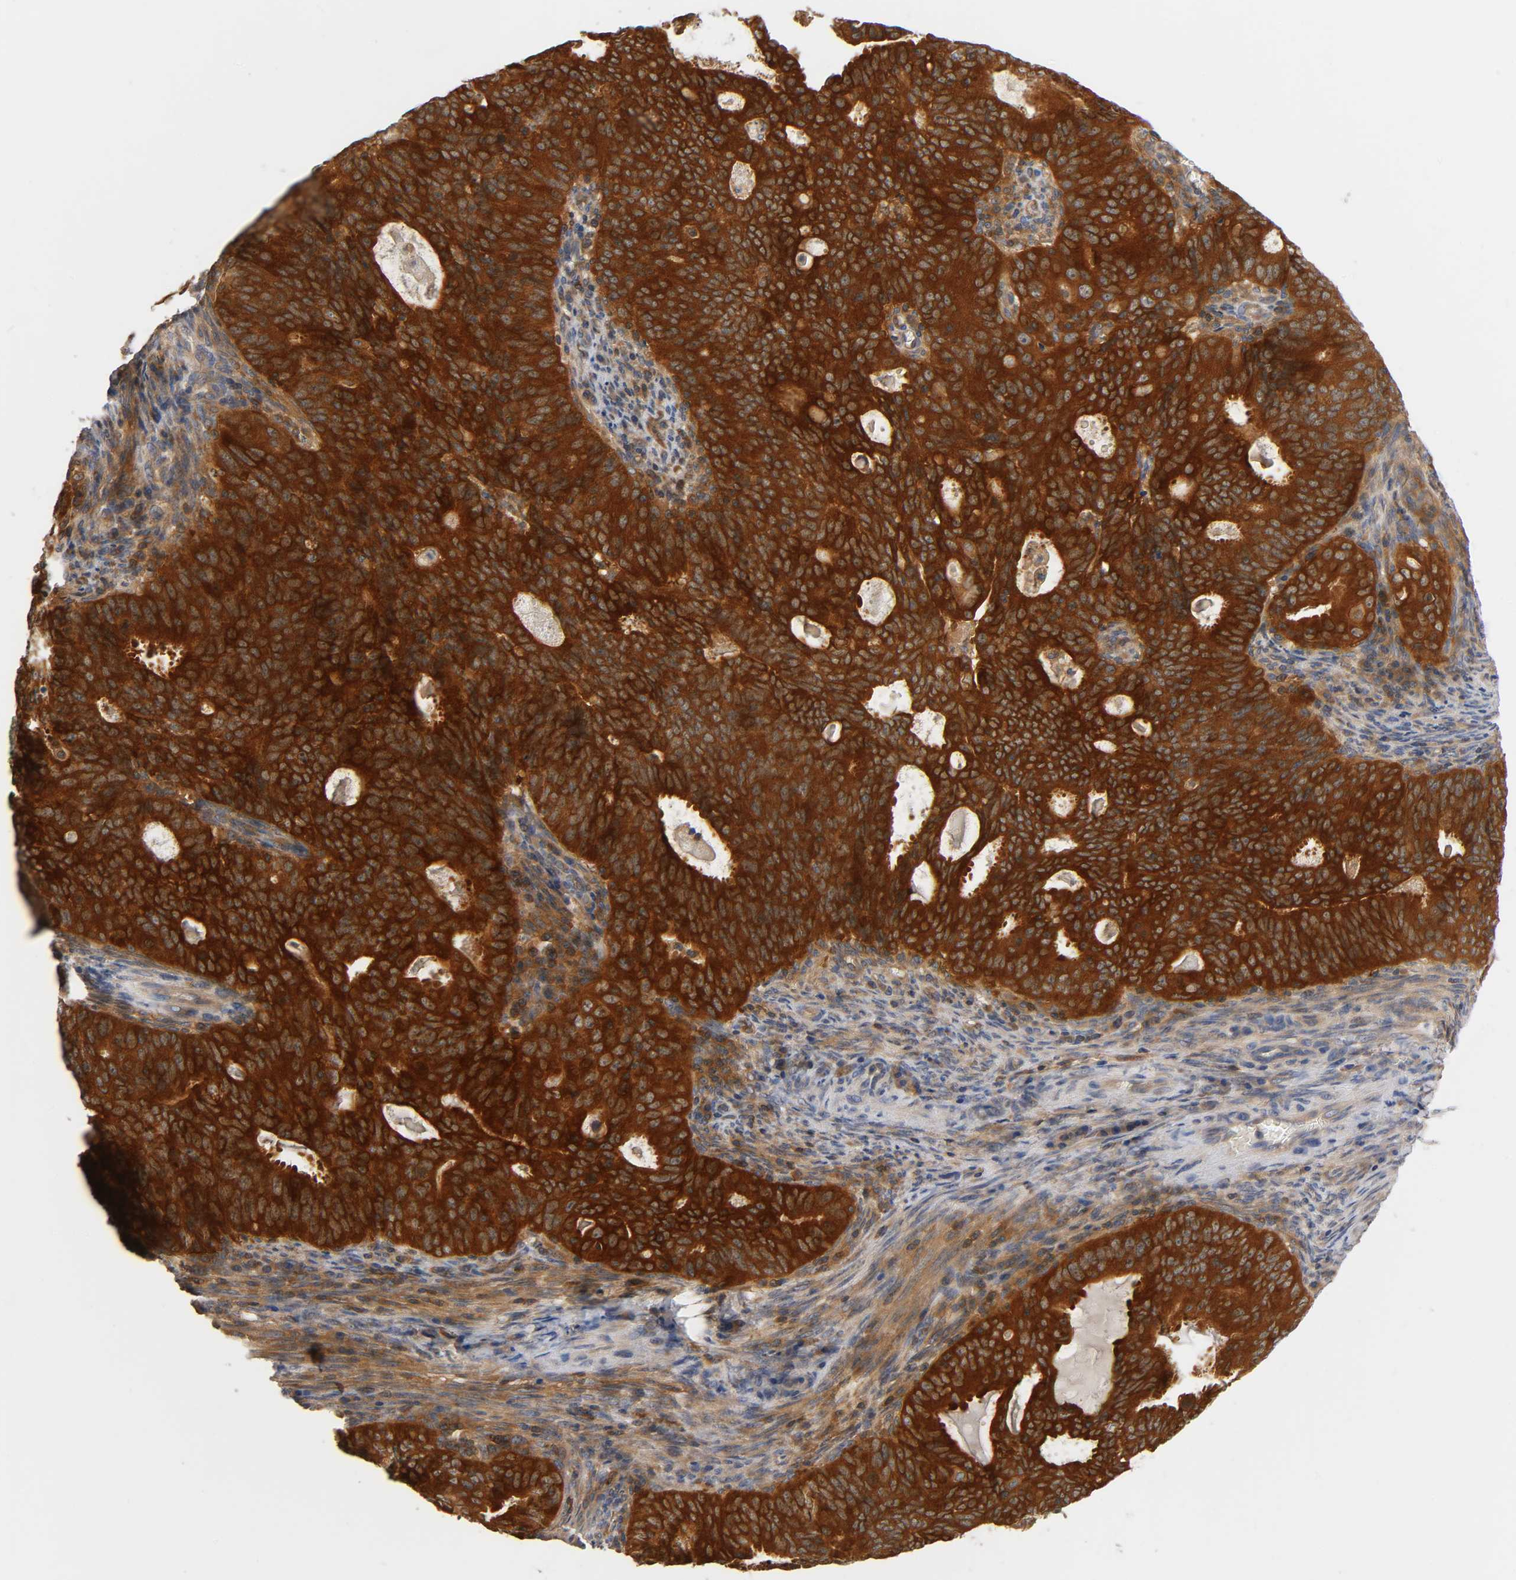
{"staining": {"intensity": "strong", "quantity": ">75%", "location": "cytoplasmic/membranous"}, "tissue": "cervical cancer", "cell_type": "Tumor cells", "image_type": "cancer", "snomed": [{"axis": "morphology", "description": "Adenocarcinoma, NOS"}, {"axis": "topography", "description": "Cervix"}], "caption": "Tumor cells exhibit strong cytoplasmic/membranous staining in about >75% of cells in cervical cancer. The staining is performed using DAB (3,3'-diaminobenzidine) brown chromogen to label protein expression. The nuclei are counter-stained blue using hematoxylin.", "gene": "PRKAB1", "patient": {"sex": "female", "age": 44}}